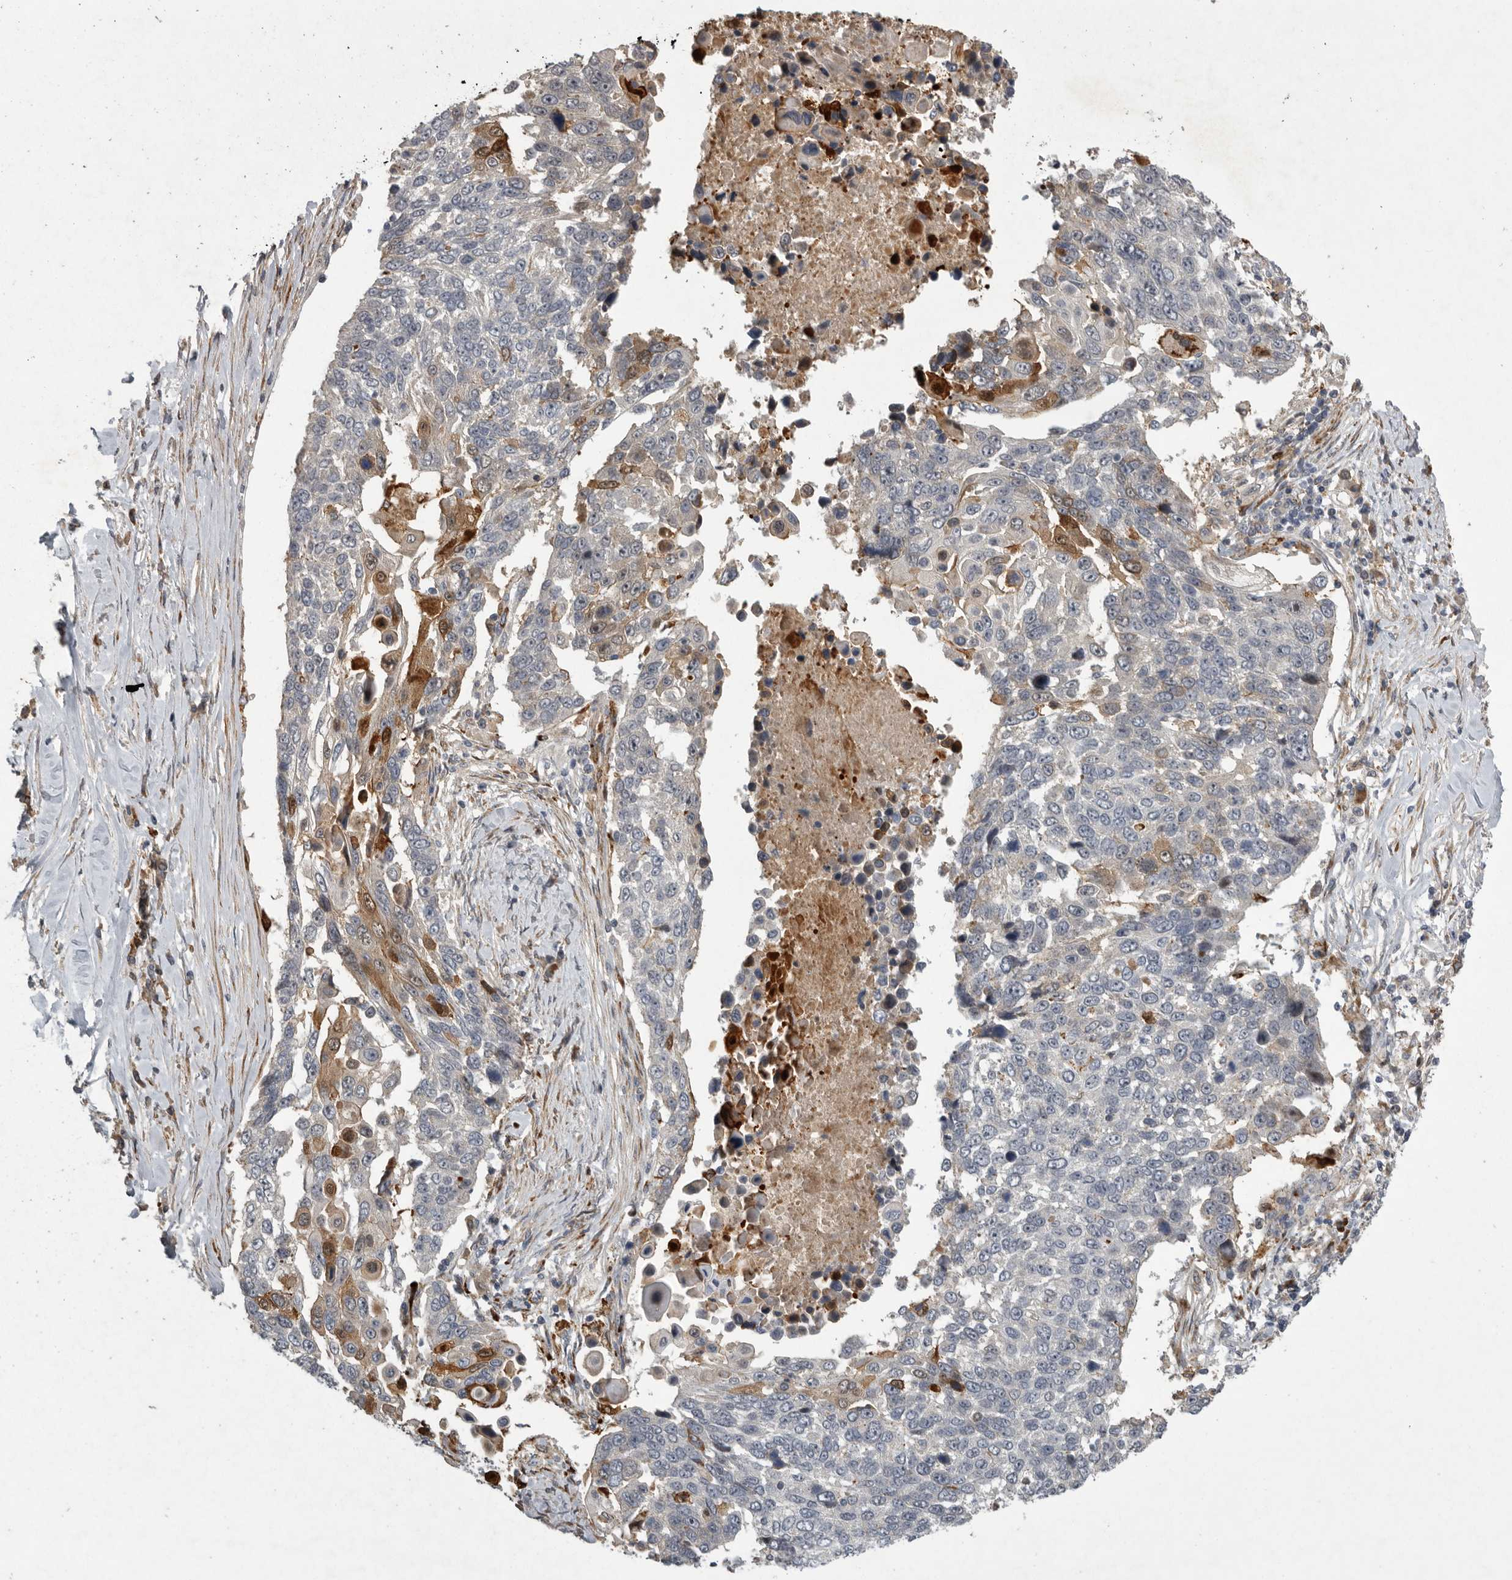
{"staining": {"intensity": "moderate", "quantity": "<25%", "location": "cytoplasmic/membranous"}, "tissue": "lung cancer", "cell_type": "Tumor cells", "image_type": "cancer", "snomed": [{"axis": "morphology", "description": "Squamous cell carcinoma, NOS"}, {"axis": "topography", "description": "Lung"}], "caption": "Immunohistochemical staining of human squamous cell carcinoma (lung) reveals moderate cytoplasmic/membranous protein expression in approximately <25% of tumor cells.", "gene": "MPDZ", "patient": {"sex": "male", "age": 66}}